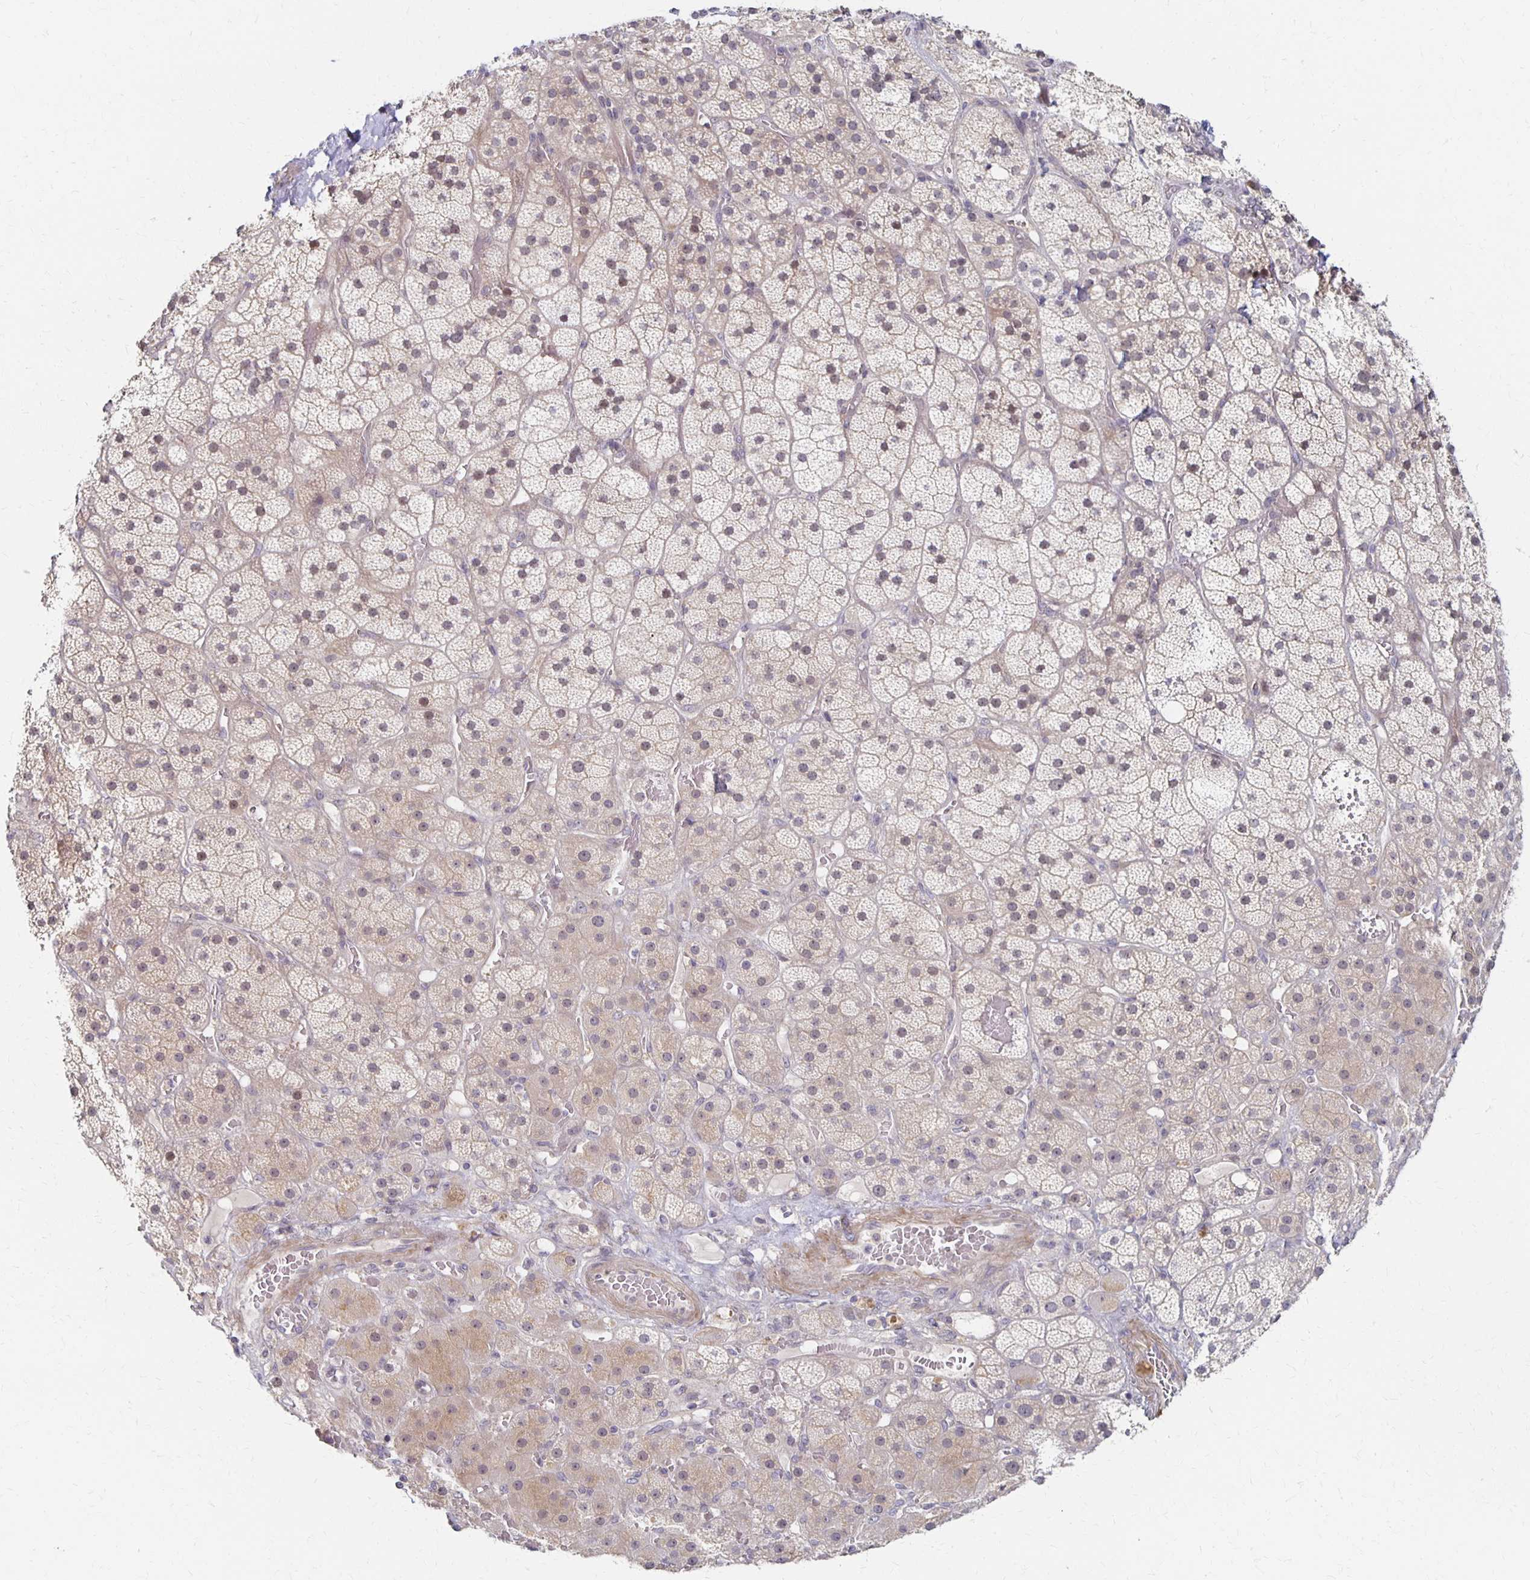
{"staining": {"intensity": "weak", "quantity": "25%-75%", "location": "cytoplasmic/membranous,nuclear"}, "tissue": "adrenal gland", "cell_type": "Glandular cells", "image_type": "normal", "snomed": [{"axis": "morphology", "description": "Normal tissue, NOS"}, {"axis": "topography", "description": "Adrenal gland"}], "caption": "This micrograph shows immunohistochemistry staining of benign human adrenal gland, with low weak cytoplasmic/membranous,nuclear expression in about 25%-75% of glandular cells.", "gene": "PRKCB", "patient": {"sex": "male", "age": 57}}